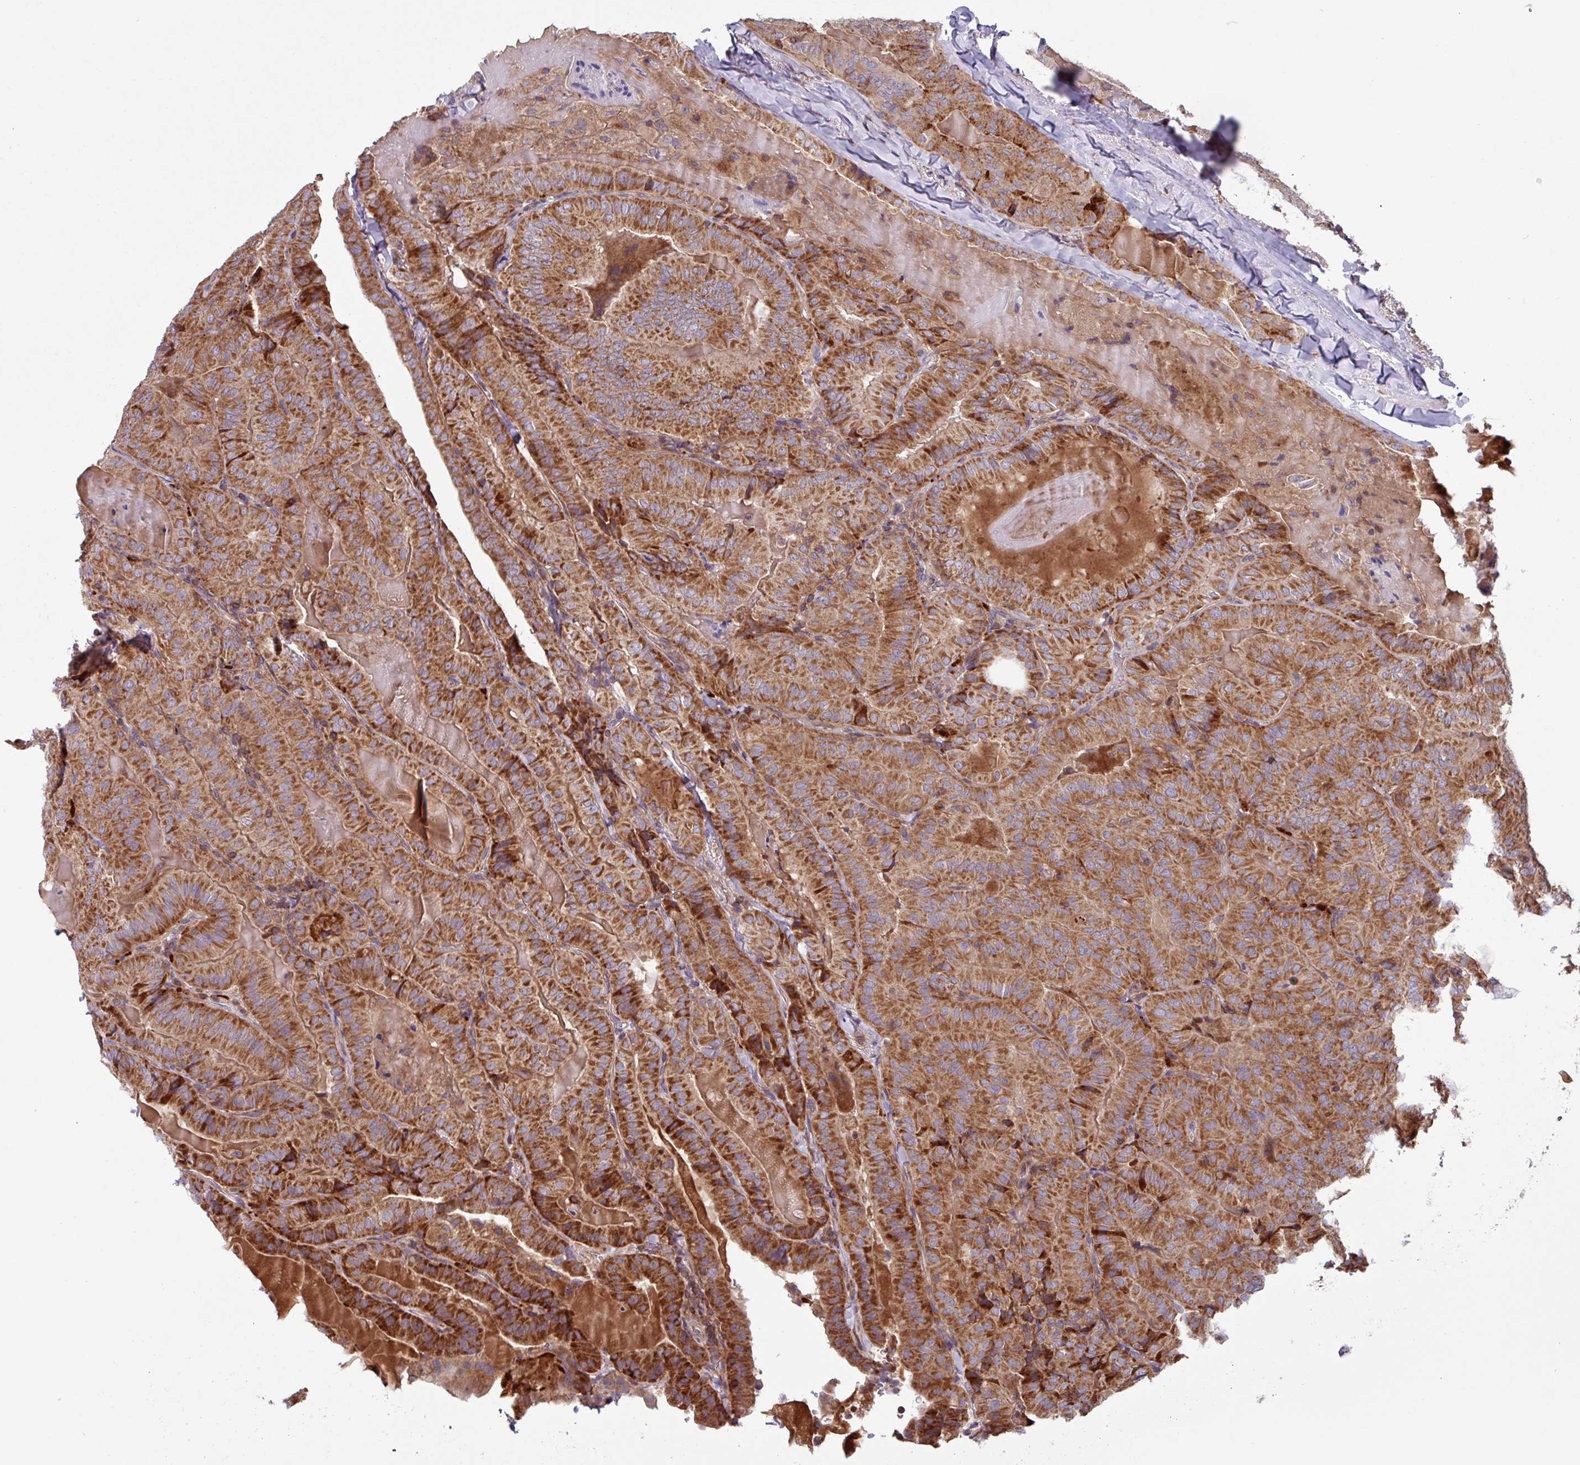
{"staining": {"intensity": "strong", "quantity": ">75%", "location": "cytoplasmic/membranous"}, "tissue": "thyroid cancer", "cell_type": "Tumor cells", "image_type": "cancer", "snomed": [{"axis": "morphology", "description": "Papillary adenocarcinoma, NOS"}, {"axis": "topography", "description": "Thyroid gland"}], "caption": "Immunohistochemistry (IHC) staining of papillary adenocarcinoma (thyroid), which displays high levels of strong cytoplasmic/membranous expression in approximately >75% of tumor cells indicating strong cytoplasmic/membranous protein positivity. The staining was performed using DAB (brown) for protein detection and nuclei were counterstained in hematoxylin (blue).", "gene": "PLEKHD1", "patient": {"sex": "female", "age": 68}}